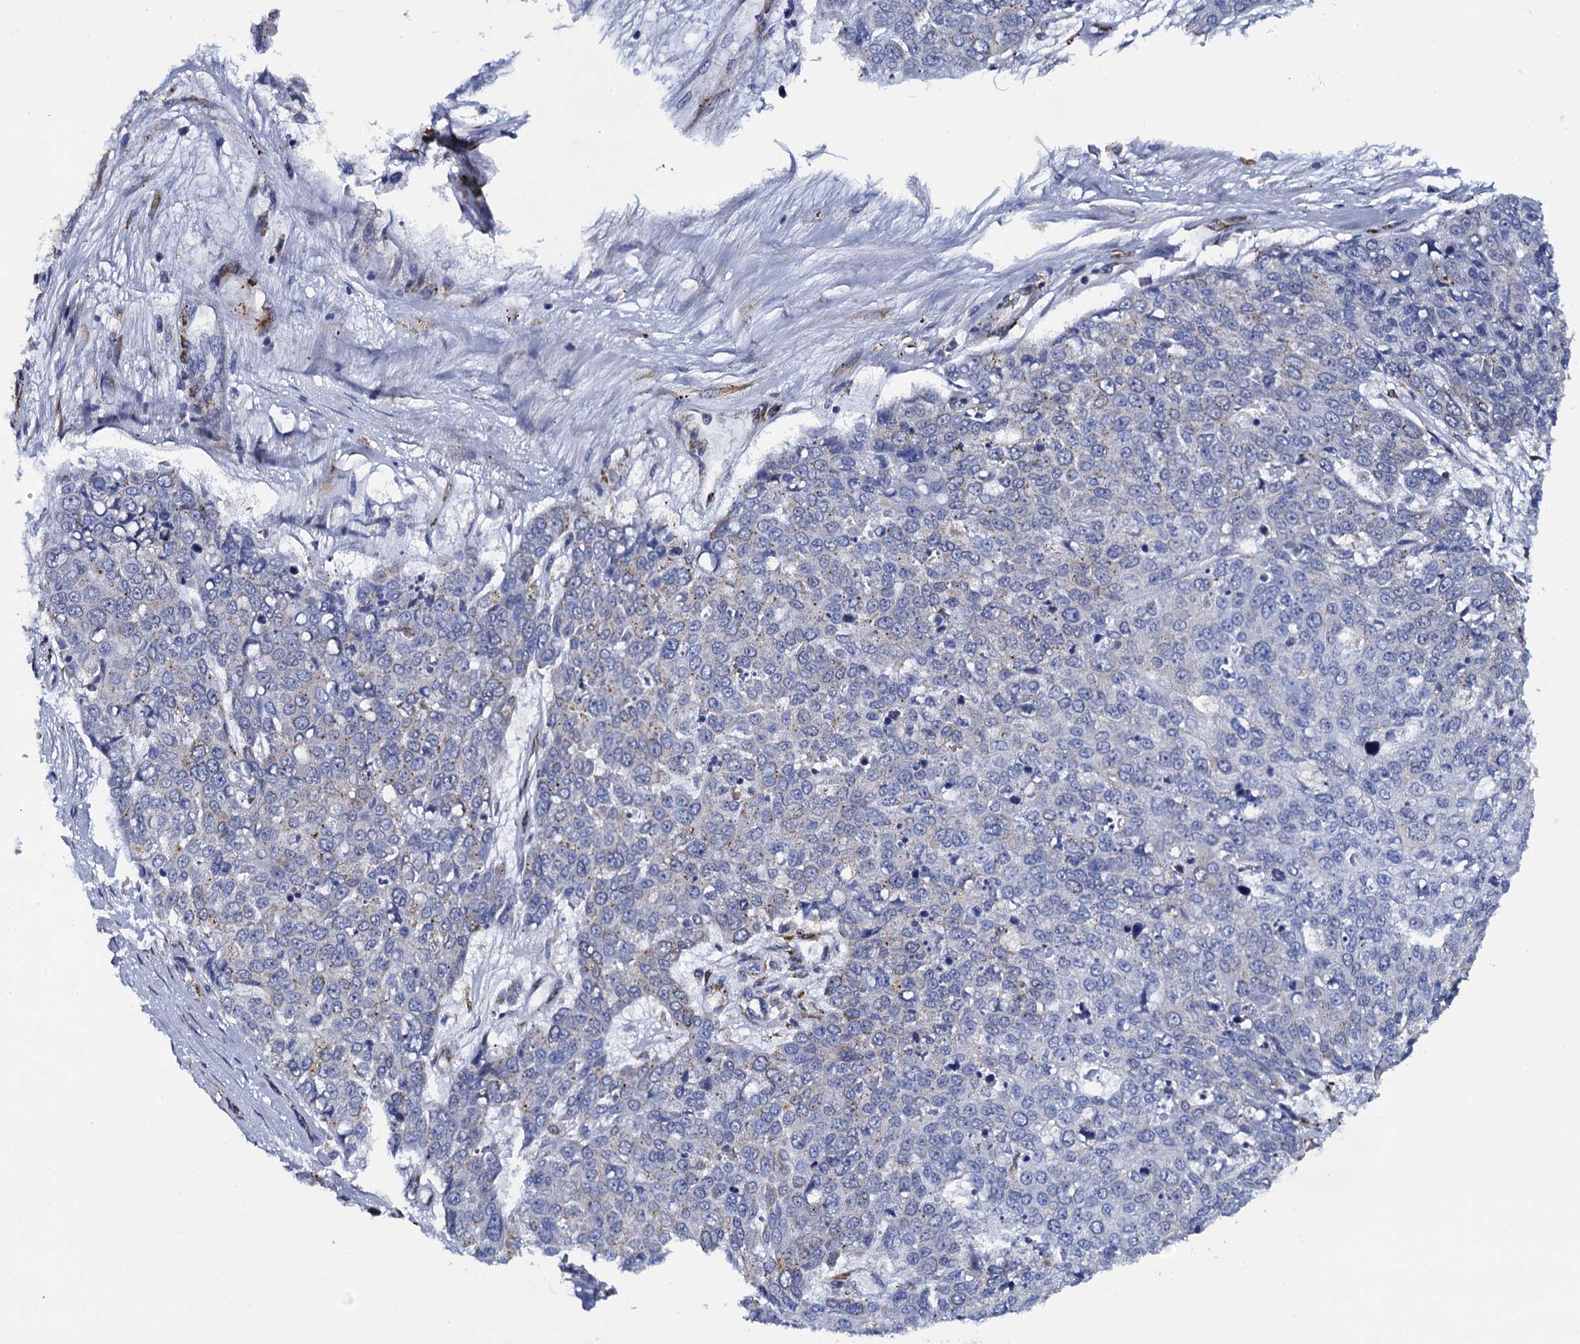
{"staining": {"intensity": "negative", "quantity": "none", "location": "none"}, "tissue": "skin cancer", "cell_type": "Tumor cells", "image_type": "cancer", "snomed": [{"axis": "morphology", "description": "Squamous cell carcinoma, NOS"}, {"axis": "topography", "description": "Skin"}], "caption": "Tumor cells are negative for brown protein staining in skin cancer (squamous cell carcinoma).", "gene": "POGLUT3", "patient": {"sex": "male", "age": 71}}